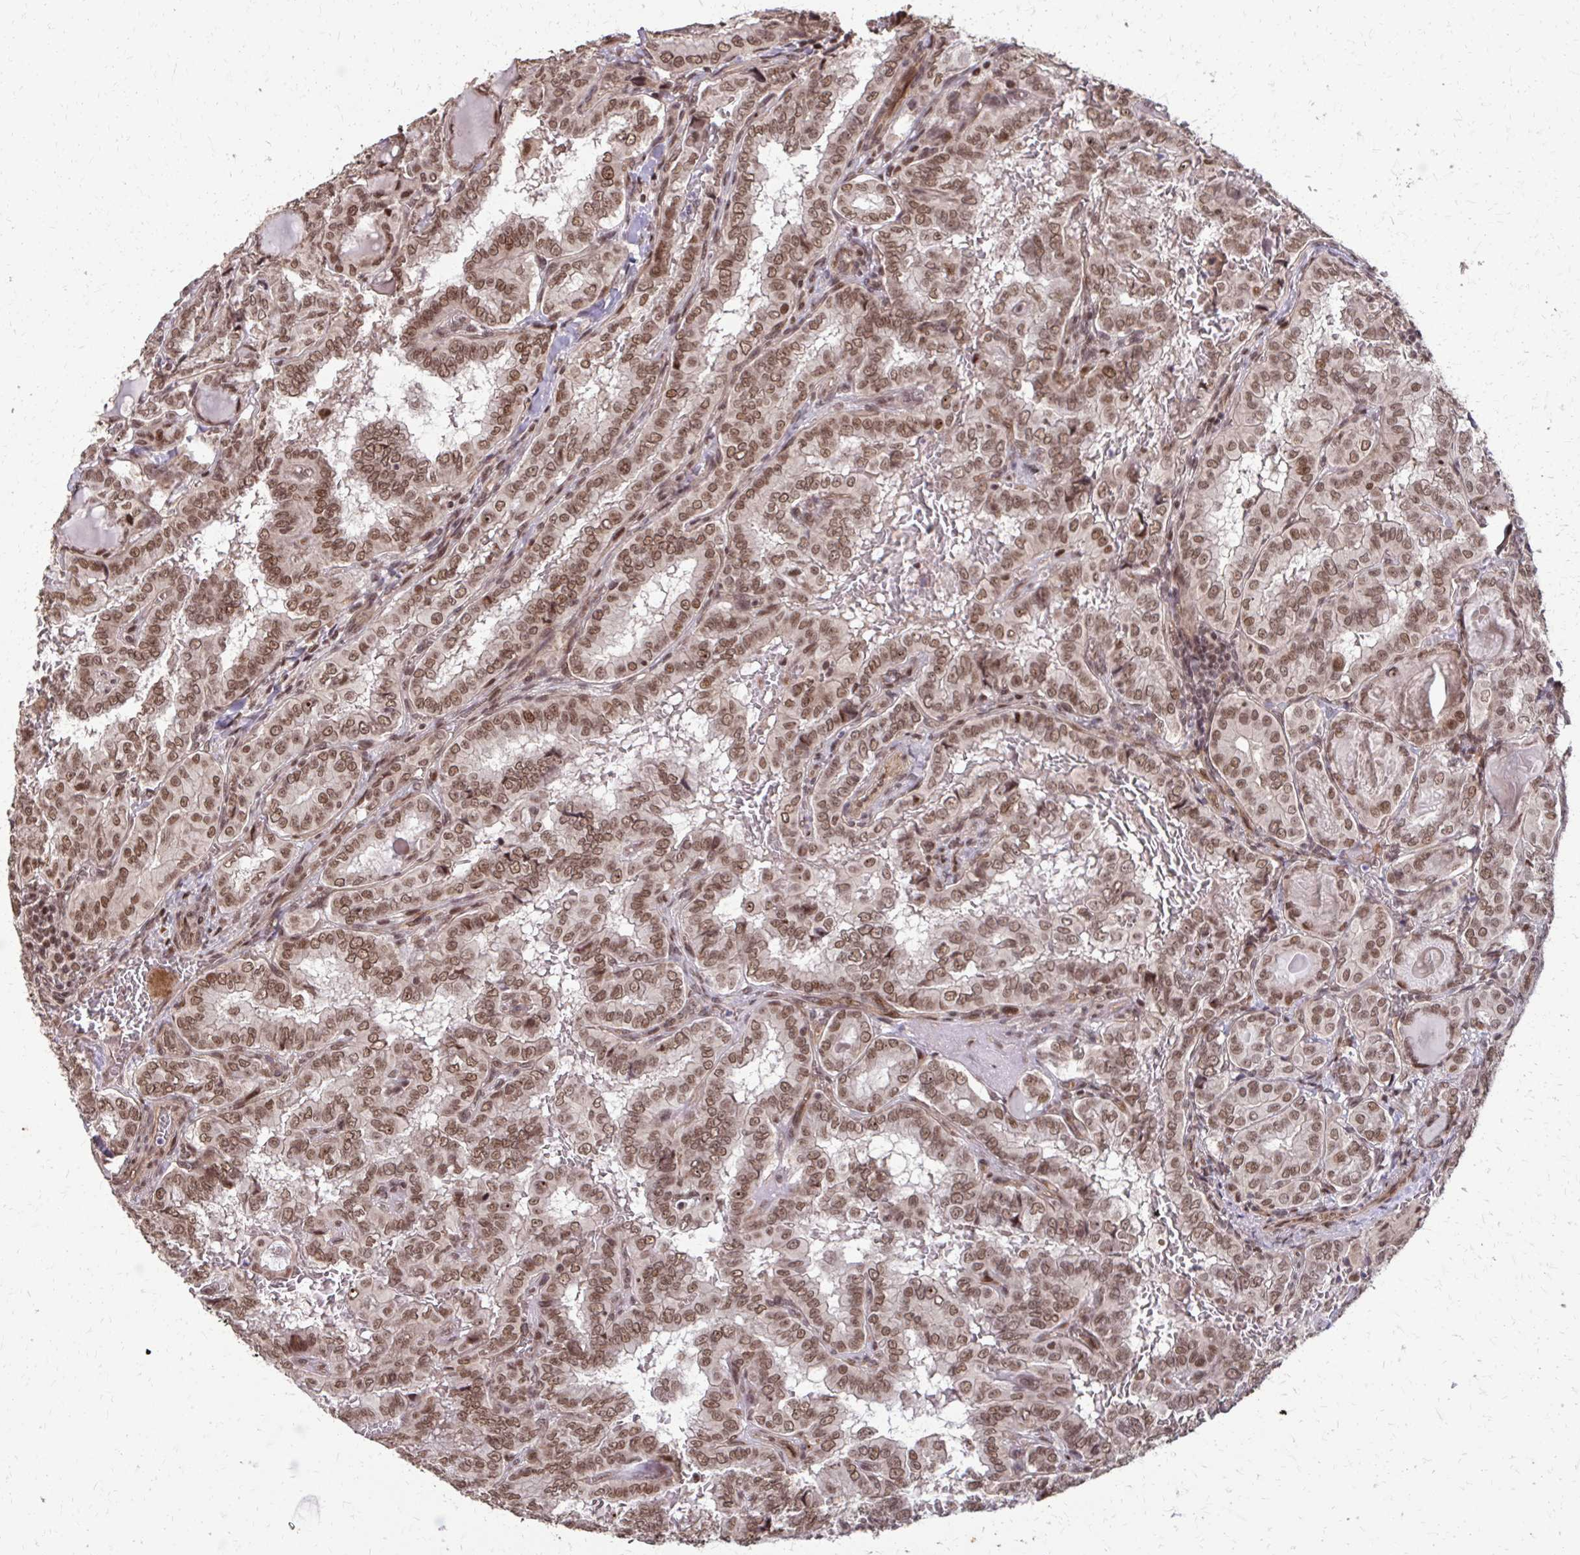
{"staining": {"intensity": "moderate", "quantity": ">75%", "location": "nuclear"}, "tissue": "thyroid cancer", "cell_type": "Tumor cells", "image_type": "cancer", "snomed": [{"axis": "morphology", "description": "Papillary adenocarcinoma, NOS"}, {"axis": "topography", "description": "Thyroid gland"}], "caption": "IHC photomicrograph of neoplastic tissue: human thyroid papillary adenocarcinoma stained using immunohistochemistry (IHC) exhibits medium levels of moderate protein expression localized specifically in the nuclear of tumor cells, appearing as a nuclear brown color.", "gene": "SS18", "patient": {"sex": "female", "age": 46}}